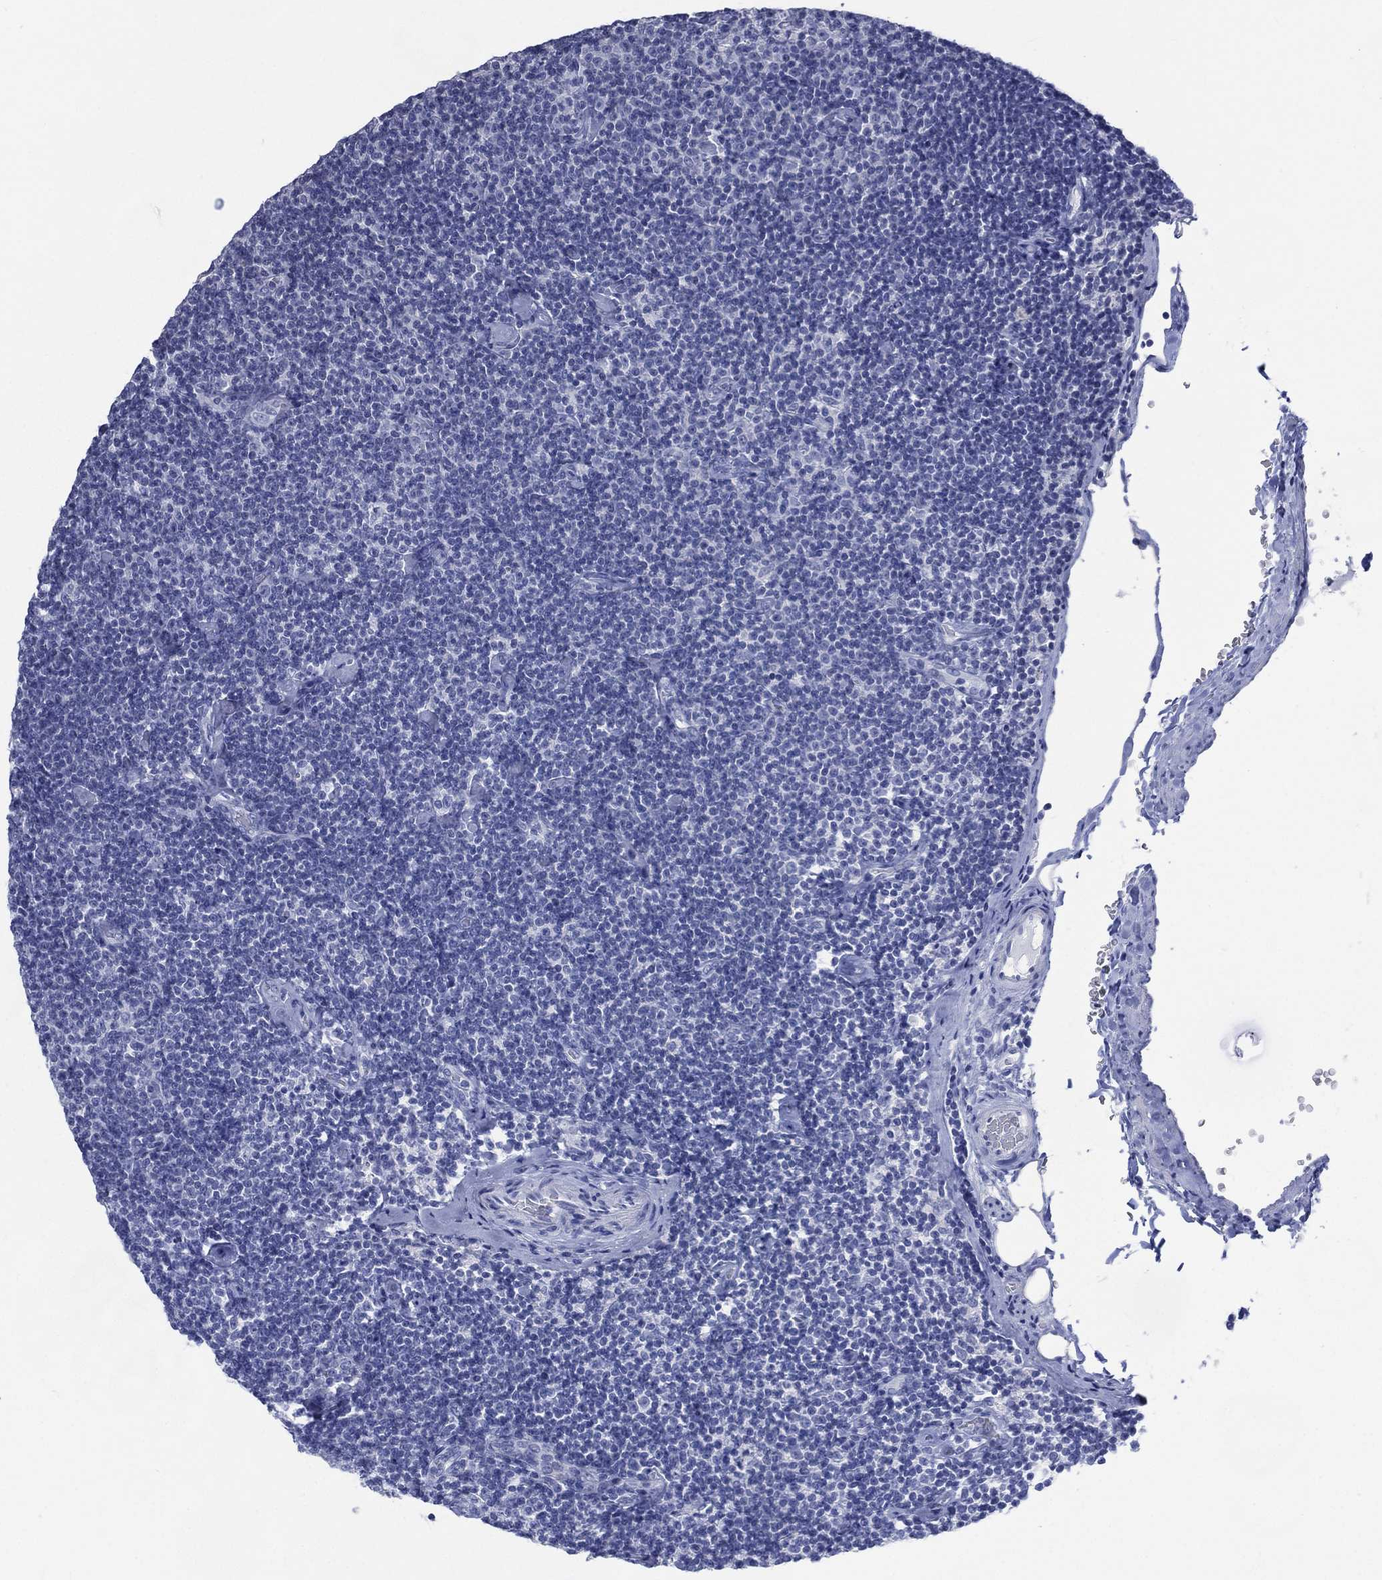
{"staining": {"intensity": "negative", "quantity": "none", "location": "none"}, "tissue": "lymphoma", "cell_type": "Tumor cells", "image_type": "cancer", "snomed": [{"axis": "morphology", "description": "Malignant lymphoma, non-Hodgkin's type, Low grade"}, {"axis": "topography", "description": "Lymph node"}], "caption": "Tumor cells show no significant protein expression in malignant lymphoma, non-Hodgkin's type (low-grade). (DAB (3,3'-diaminobenzidine) immunohistochemistry (IHC) with hematoxylin counter stain).", "gene": "TMEM247", "patient": {"sex": "male", "age": 81}}